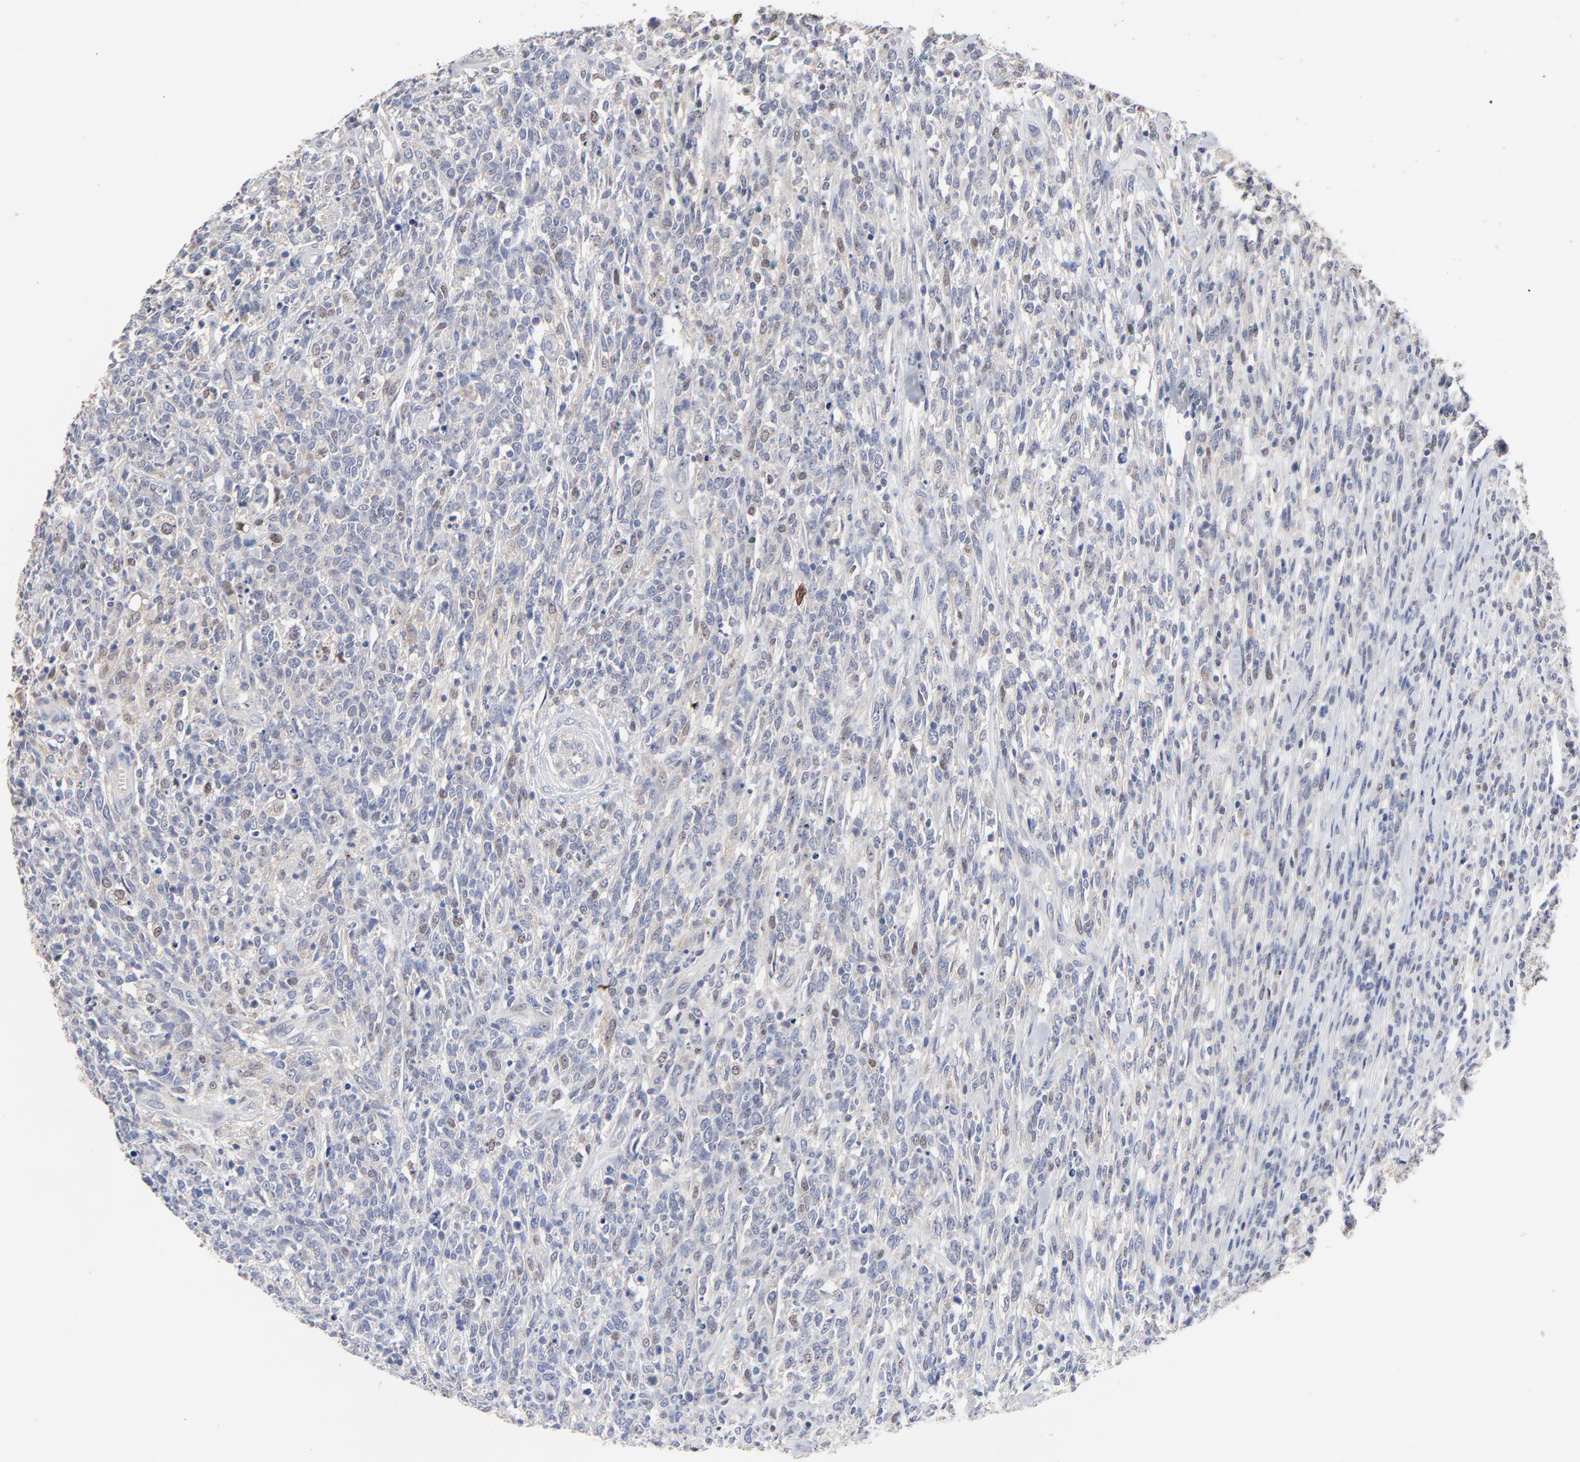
{"staining": {"intensity": "moderate", "quantity": "<25%", "location": "nuclear"}, "tissue": "lymphoma", "cell_type": "Tumor cells", "image_type": "cancer", "snomed": [{"axis": "morphology", "description": "Malignant lymphoma, non-Hodgkin's type, High grade"}, {"axis": "topography", "description": "Lymph node"}], "caption": "Immunohistochemistry staining of malignant lymphoma, non-Hodgkin's type (high-grade), which demonstrates low levels of moderate nuclear positivity in about <25% of tumor cells indicating moderate nuclear protein expression. The staining was performed using DAB (3,3'-diaminobenzidine) (brown) for protein detection and nuclei were counterstained in hematoxylin (blue).", "gene": "AADAC", "patient": {"sex": "female", "age": 73}}